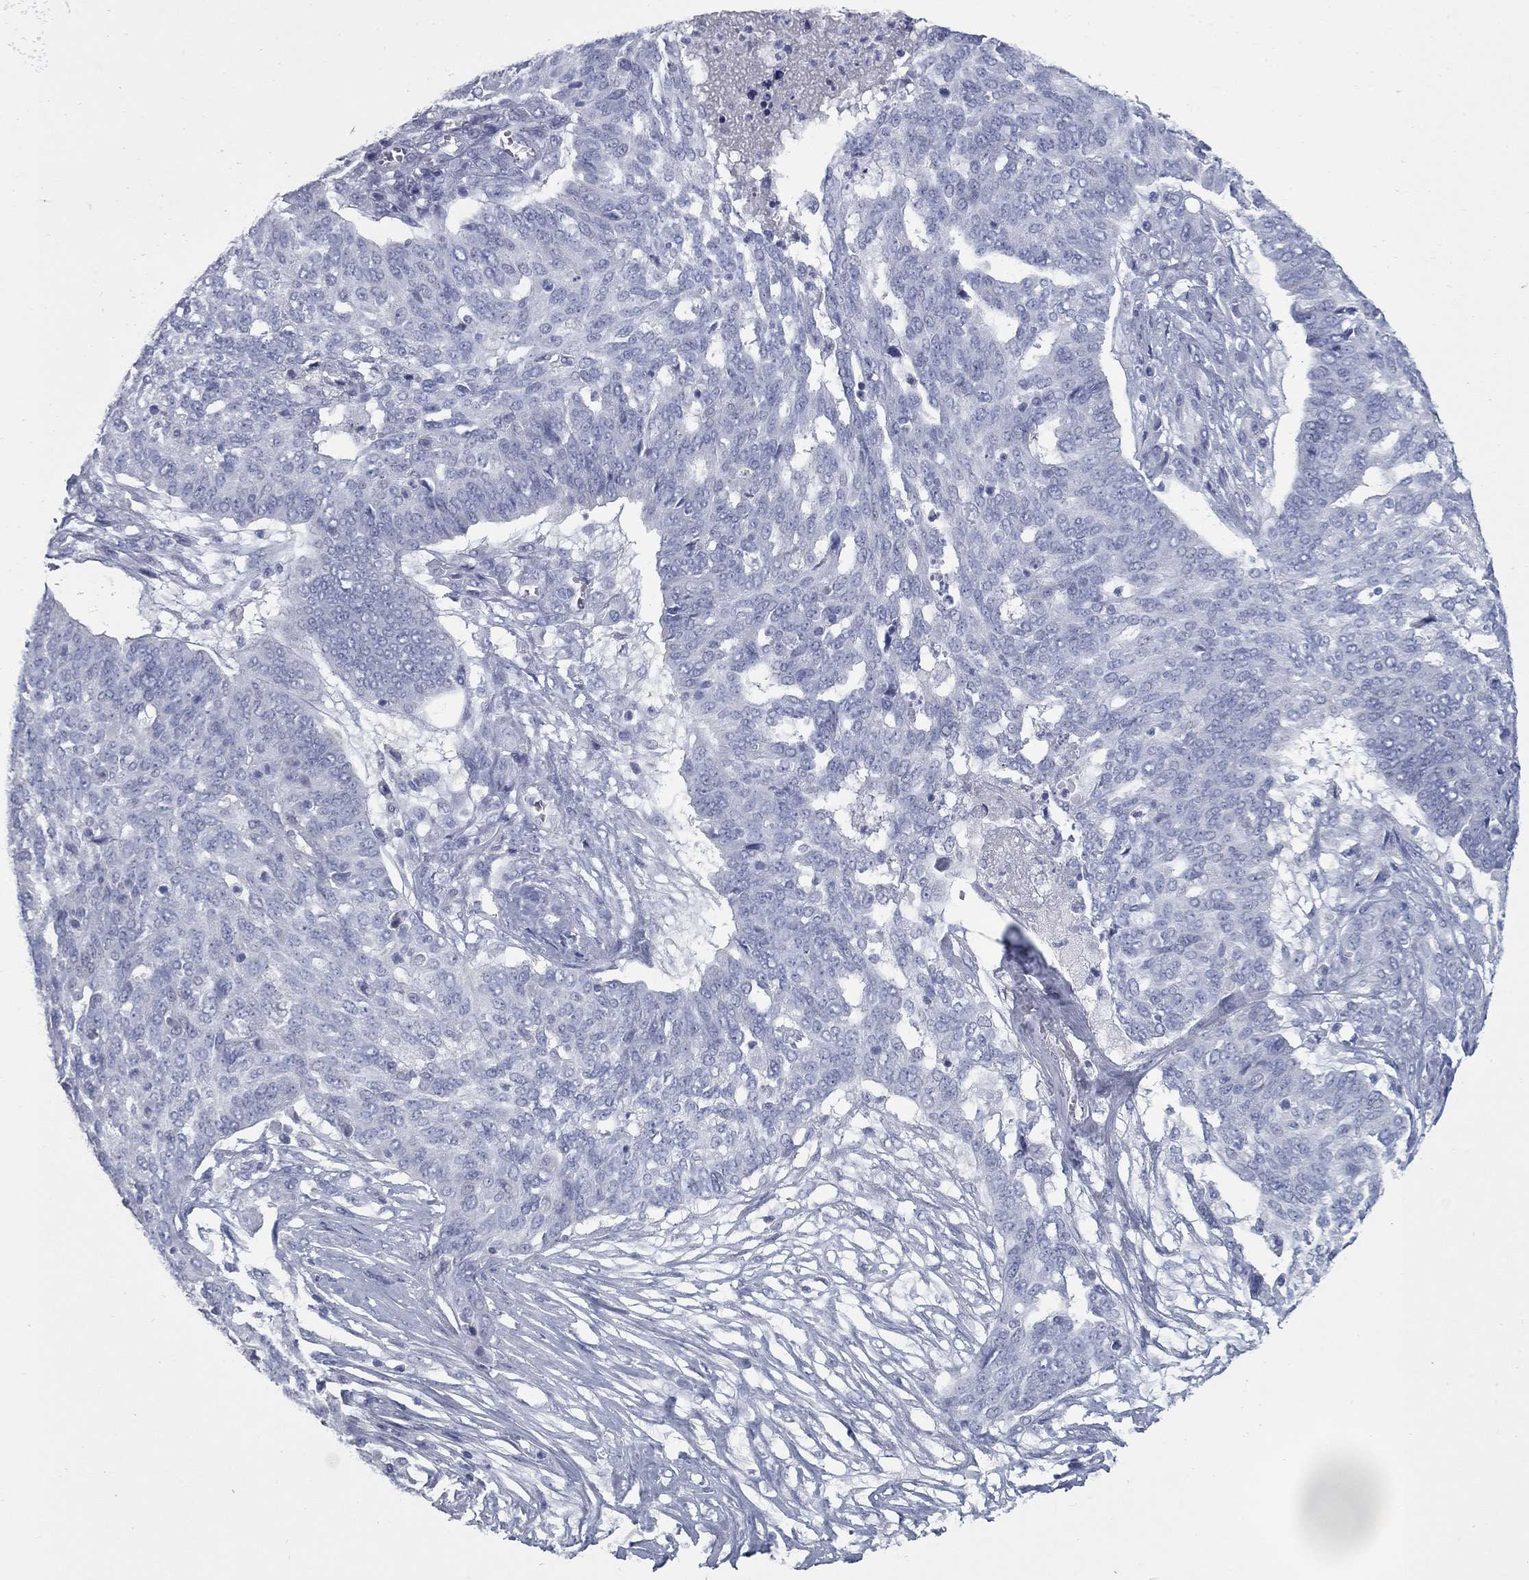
{"staining": {"intensity": "negative", "quantity": "none", "location": "none"}, "tissue": "ovarian cancer", "cell_type": "Tumor cells", "image_type": "cancer", "snomed": [{"axis": "morphology", "description": "Cystadenocarcinoma, serous, NOS"}, {"axis": "topography", "description": "Ovary"}], "caption": "A photomicrograph of ovarian cancer stained for a protein exhibits no brown staining in tumor cells. (DAB (3,3'-diaminobenzidine) IHC, high magnification).", "gene": "KIRREL2", "patient": {"sex": "female", "age": 67}}